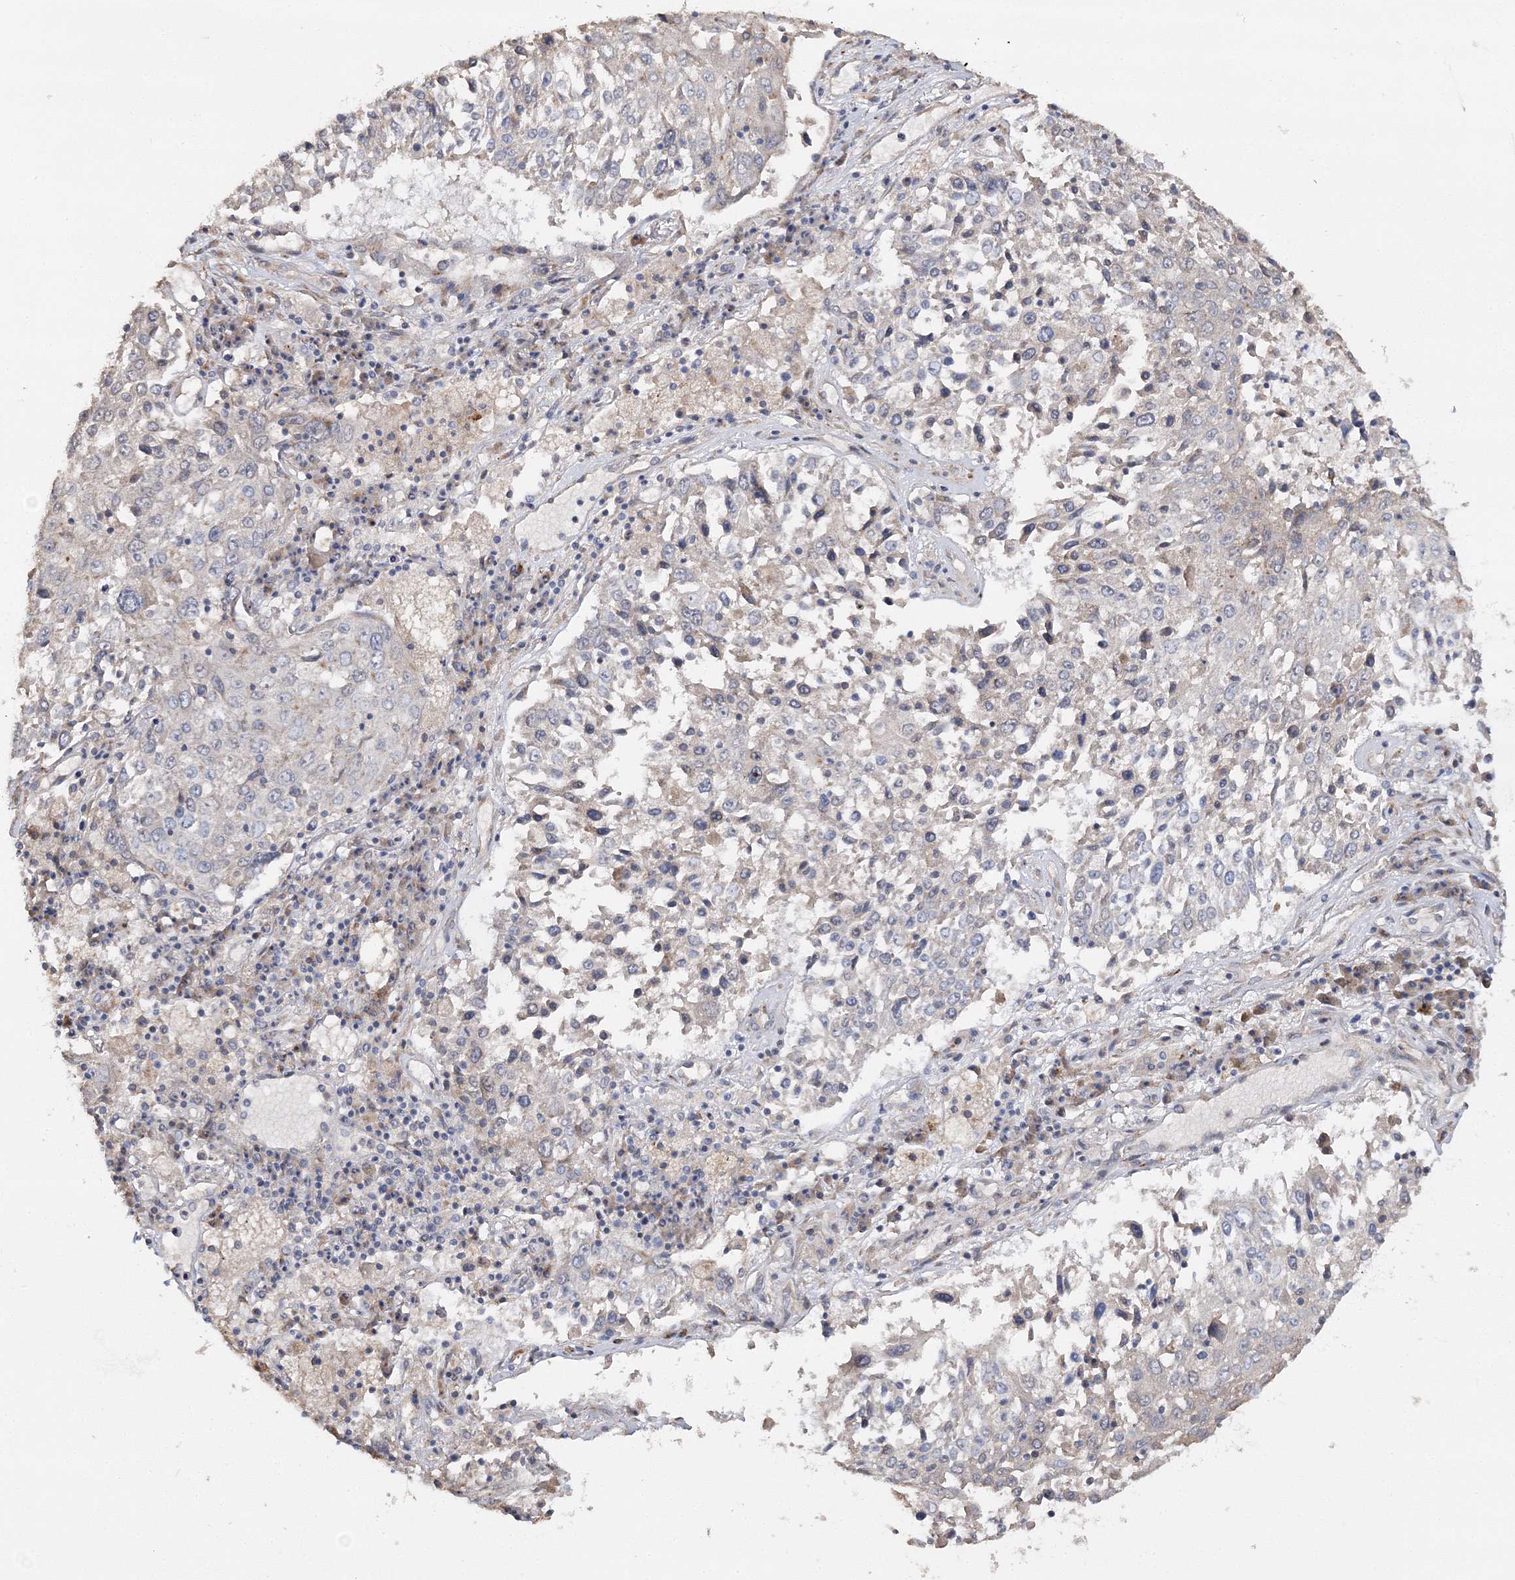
{"staining": {"intensity": "negative", "quantity": "none", "location": "none"}, "tissue": "lung cancer", "cell_type": "Tumor cells", "image_type": "cancer", "snomed": [{"axis": "morphology", "description": "Squamous cell carcinoma, NOS"}, {"axis": "topography", "description": "Lung"}], "caption": "Tumor cells are negative for protein expression in human squamous cell carcinoma (lung). (Stains: DAB (3,3'-diaminobenzidine) immunohistochemistry (IHC) with hematoxylin counter stain, Microscopy: brightfield microscopy at high magnification).", "gene": "GJB5", "patient": {"sex": "male", "age": 65}}